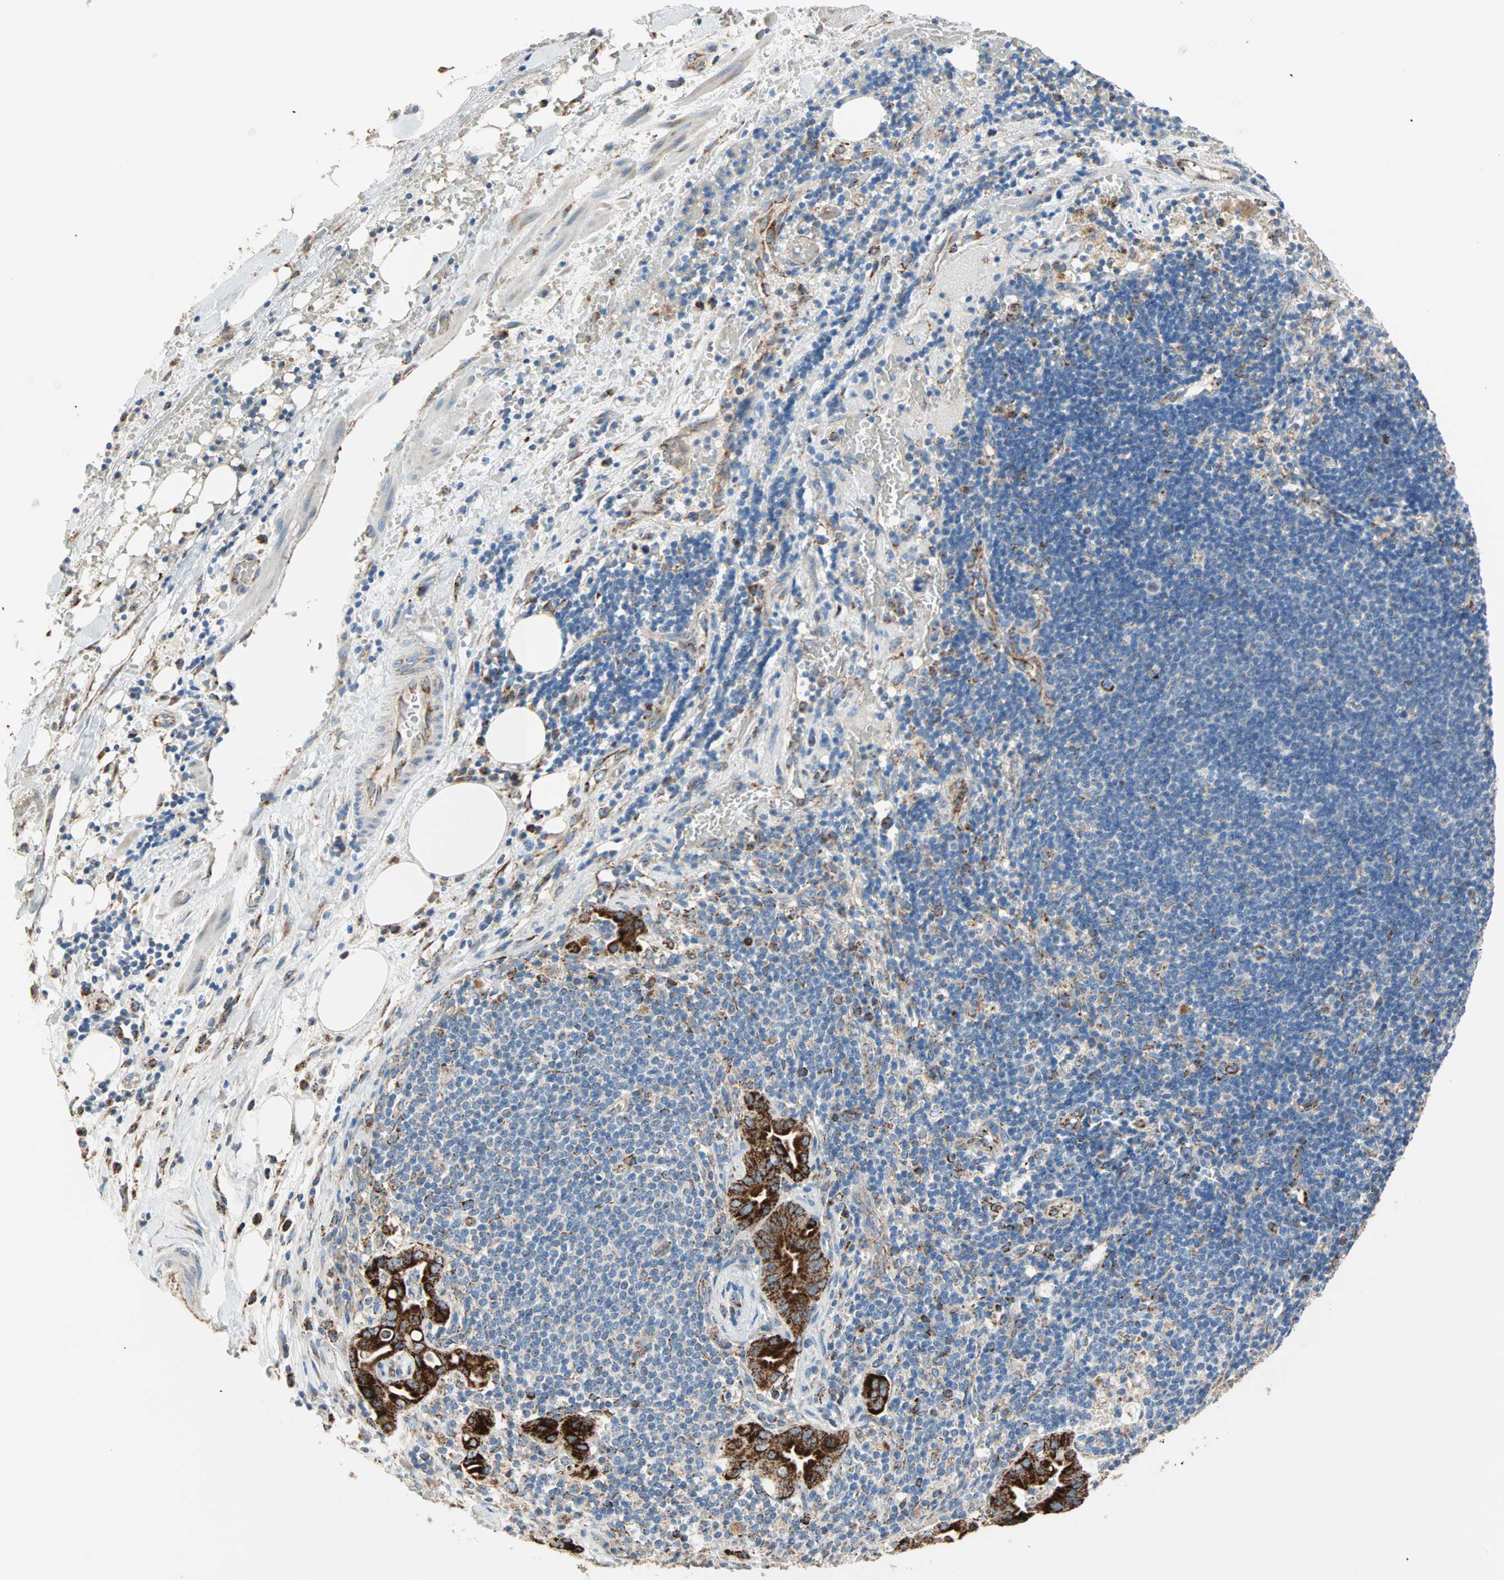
{"staining": {"intensity": "strong", "quantity": ">75%", "location": "cytoplasmic/membranous"}, "tissue": "liver cancer", "cell_type": "Tumor cells", "image_type": "cancer", "snomed": [{"axis": "morphology", "description": "Cholangiocarcinoma"}, {"axis": "topography", "description": "Liver"}], "caption": "IHC micrograph of neoplastic tissue: human liver cancer (cholangiocarcinoma) stained using IHC reveals high levels of strong protein expression localized specifically in the cytoplasmic/membranous of tumor cells, appearing as a cytoplasmic/membranous brown color.", "gene": "TST", "patient": {"sex": "female", "age": 68}}